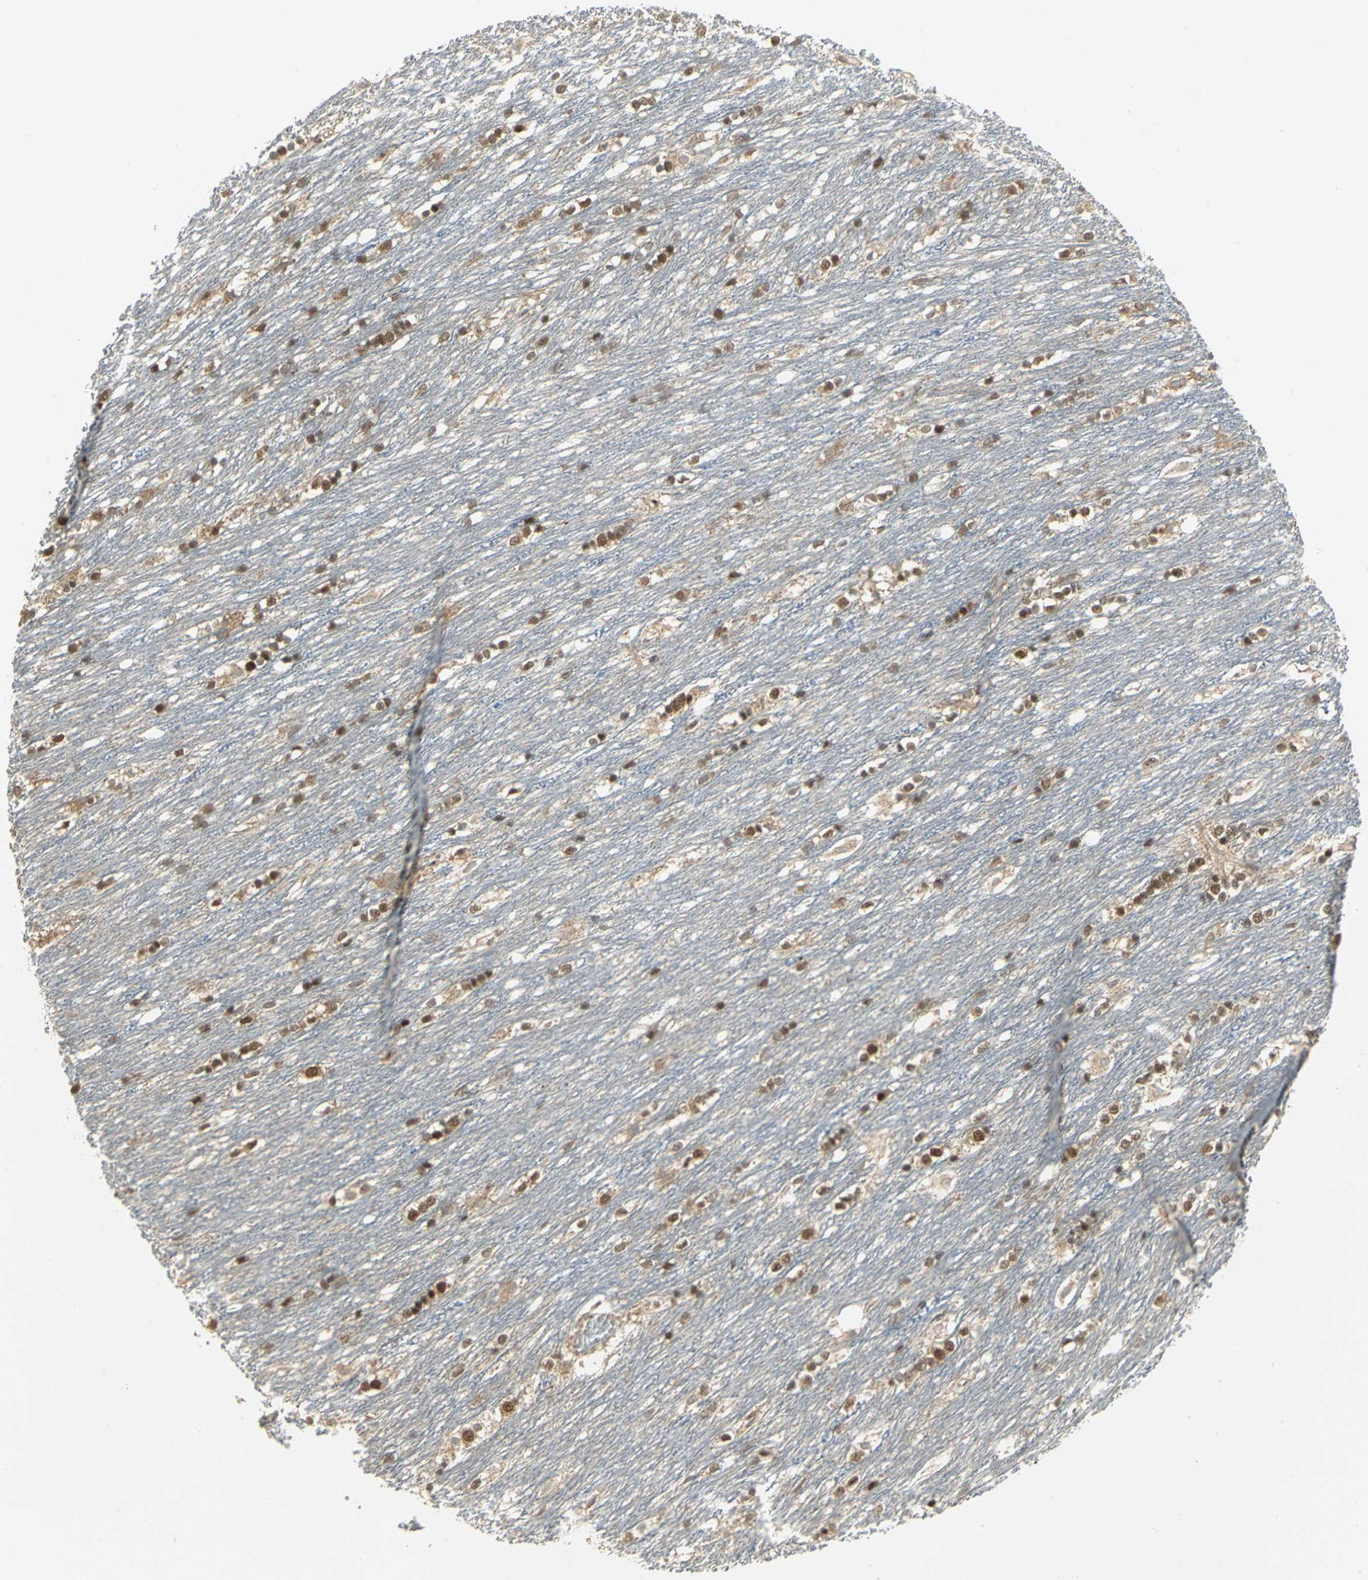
{"staining": {"intensity": "strong", "quantity": ">75%", "location": "cytoplasmic/membranous,nuclear"}, "tissue": "caudate", "cell_type": "Glial cells", "image_type": "normal", "snomed": [{"axis": "morphology", "description": "Normal tissue, NOS"}, {"axis": "topography", "description": "Lateral ventricle wall"}], "caption": "Caudate was stained to show a protein in brown. There is high levels of strong cytoplasmic/membranous,nuclear staining in approximately >75% of glial cells. Using DAB (brown) and hematoxylin (blue) stains, captured at high magnification using brightfield microscopy.", "gene": "PSMC4", "patient": {"sex": "female", "age": 19}}